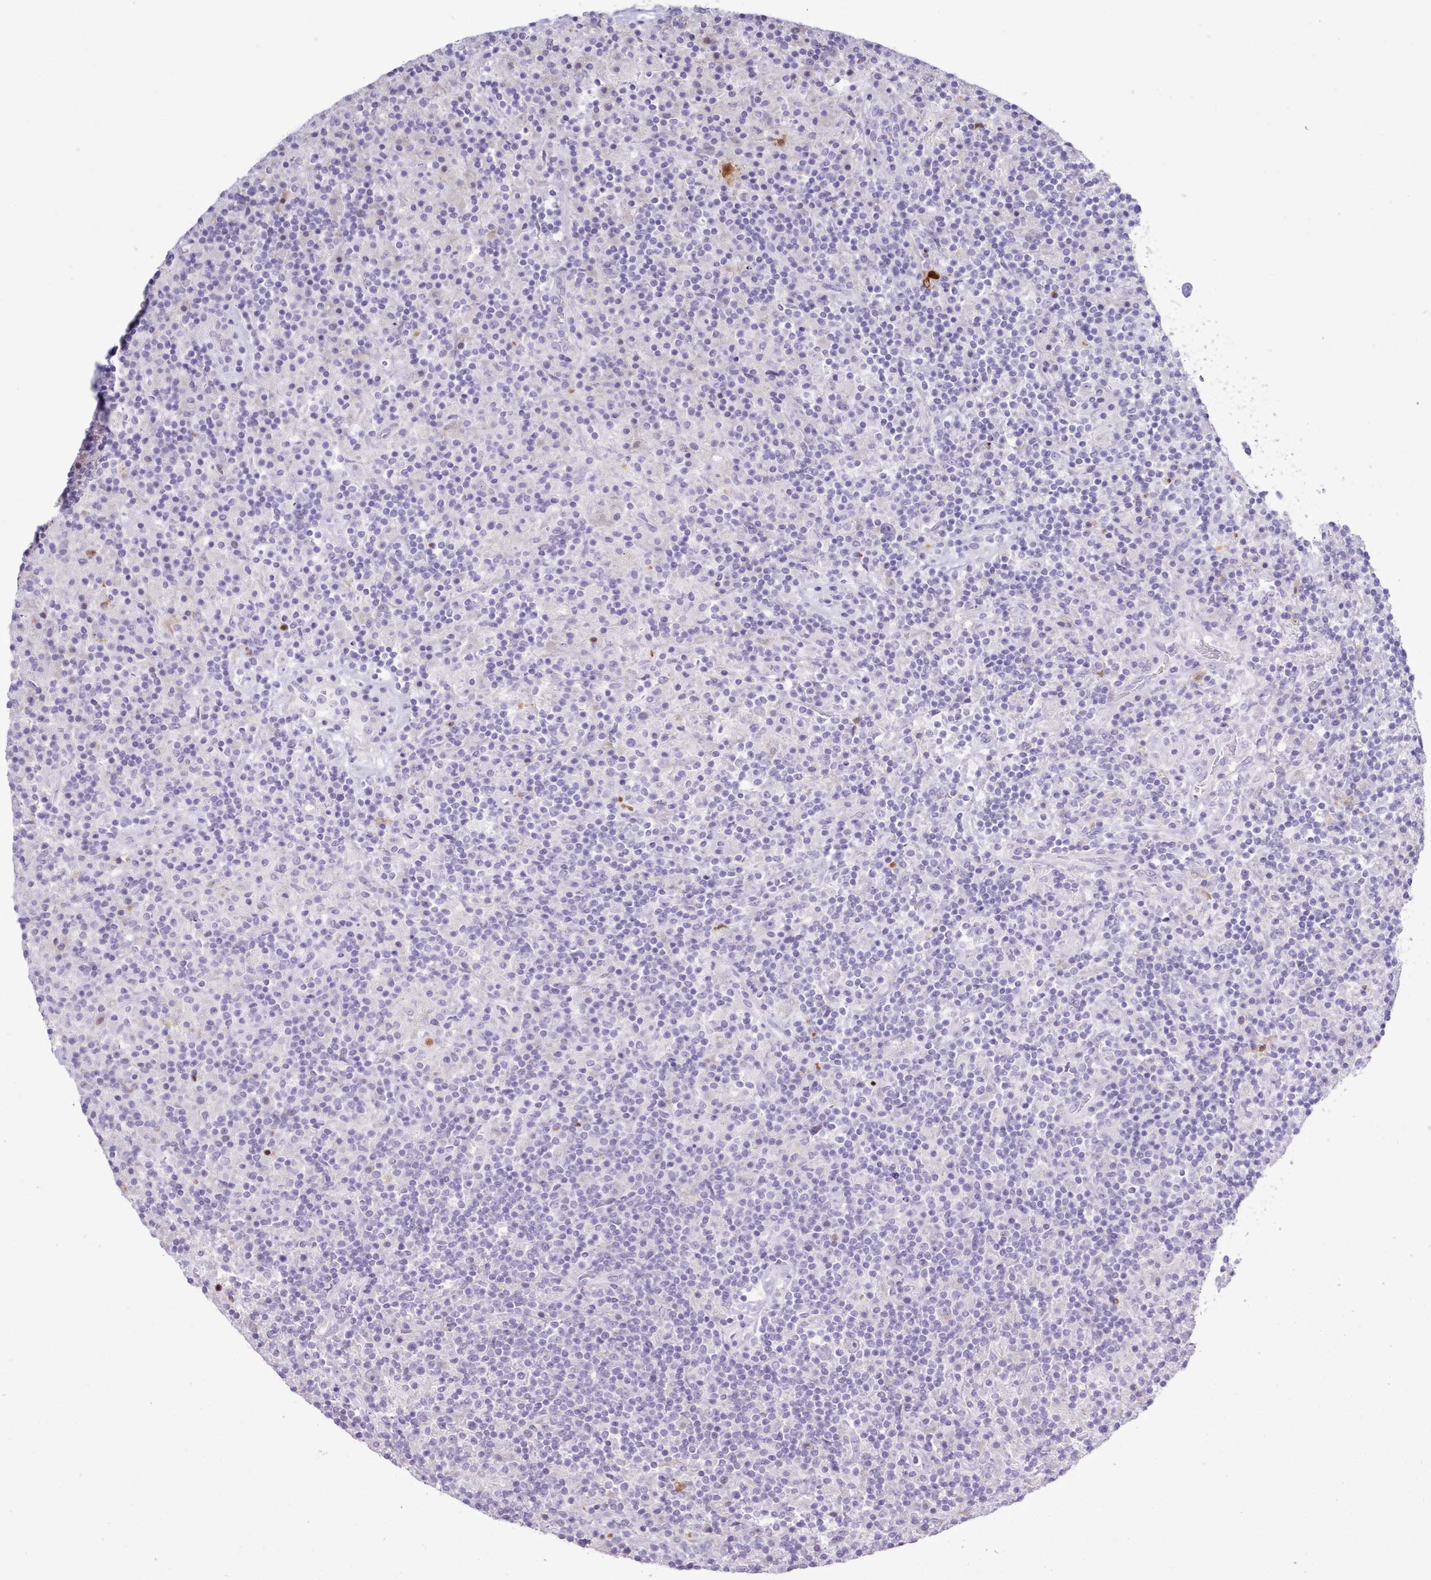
{"staining": {"intensity": "negative", "quantity": "none", "location": "none"}, "tissue": "lymphoma", "cell_type": "Tumor cells", "image_type": "cancer", "snomed": [{"axis": "morphology", "description": "Hodgkin's disease, NOS"}, {"axis": "topography", "description": "Lymph node"}], "caption": "This is a image of IHC staining of lymphoma, which shows no staining in tumor cells. (IHC, brightfield microscopy, high magnification).", "gene": "SRD5A1", "patient": {"sex": "male", "age": 70}}